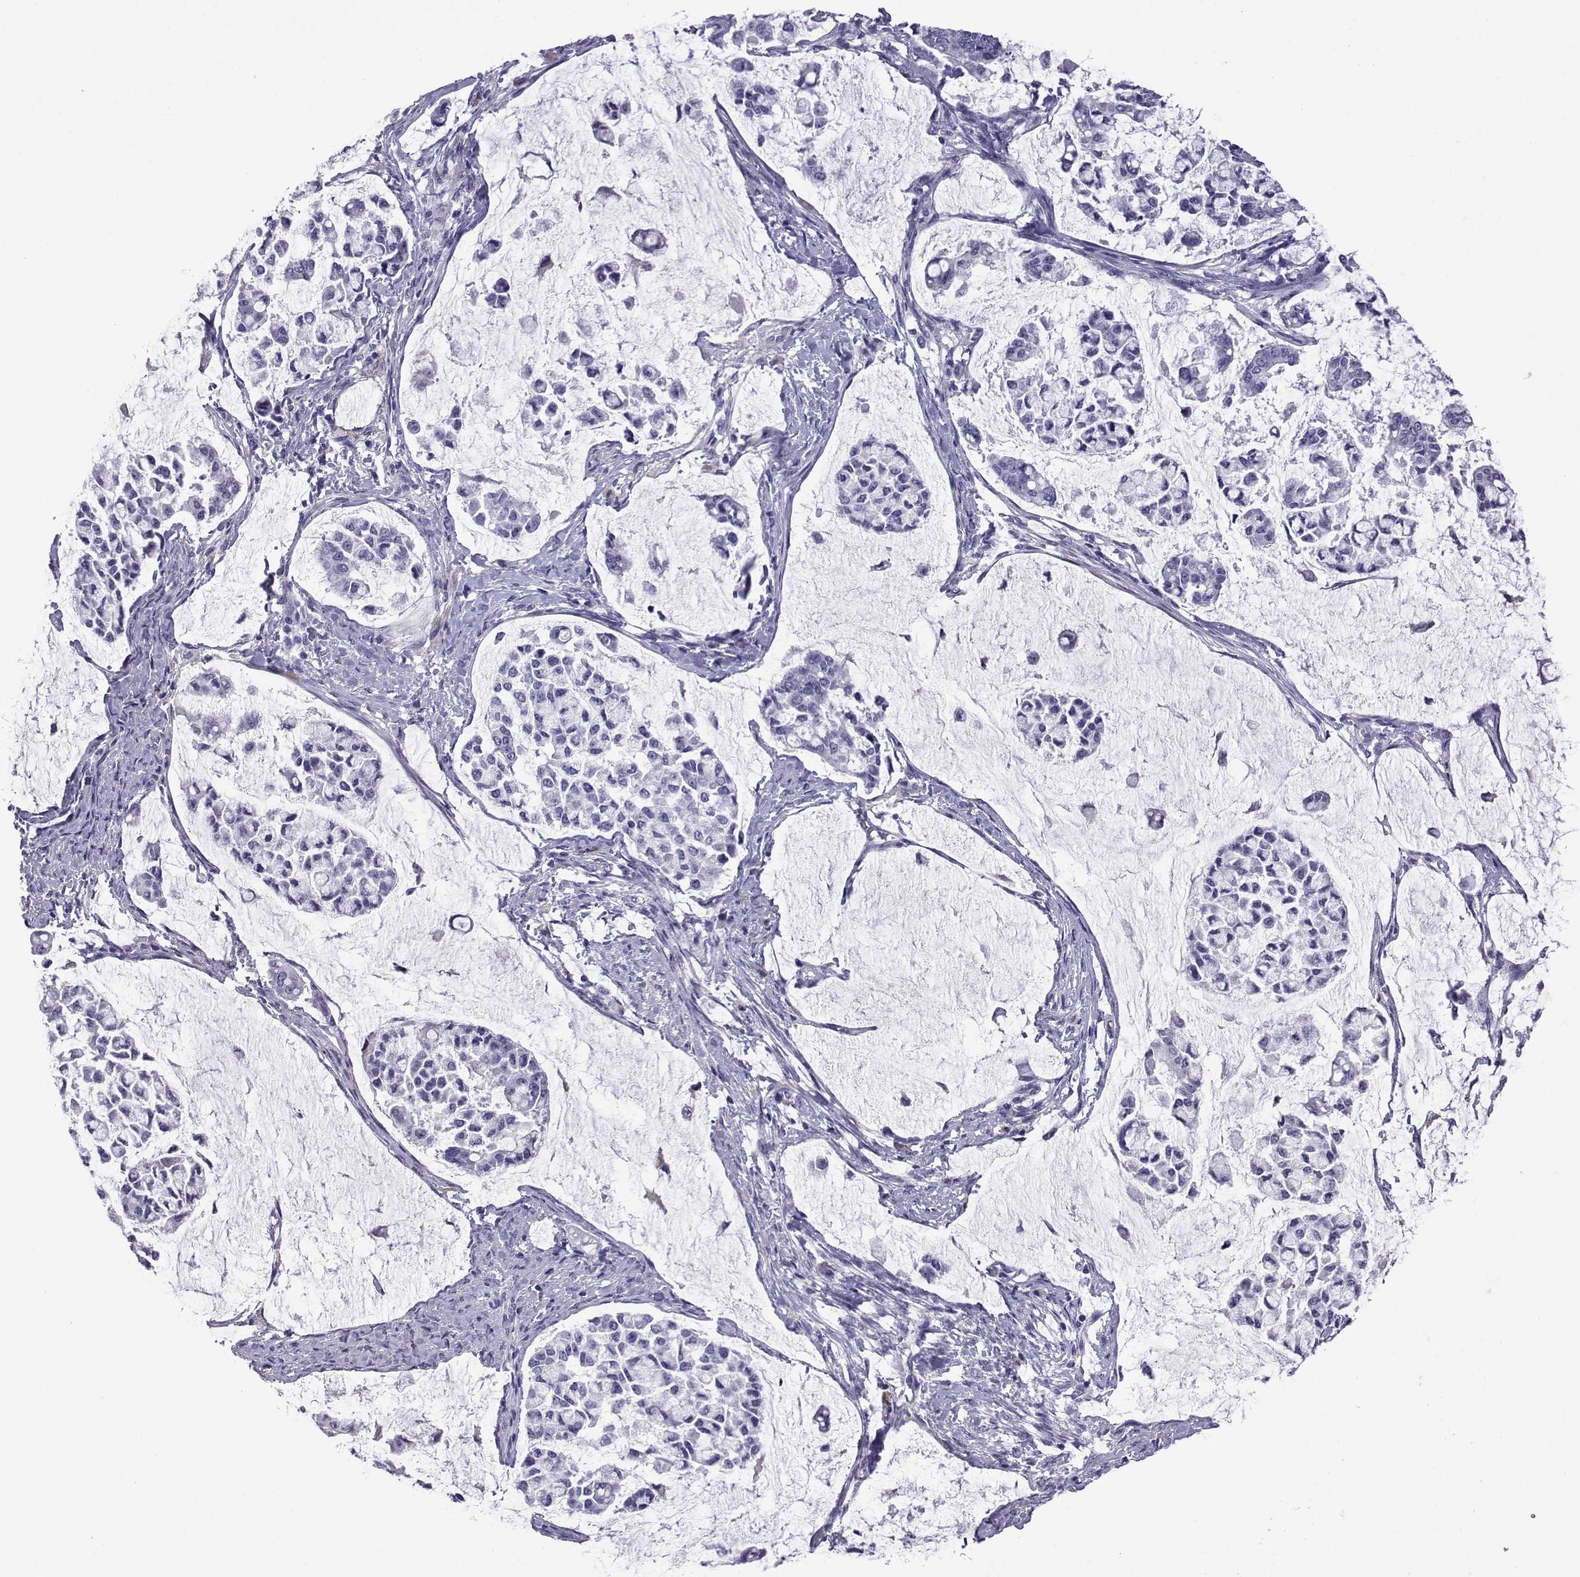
{"staining": {"intensity": "negative", "quantity": "none", "location": "none"}, "tissue": "stomach cancer", "cell_type": "Tumor cells", "image_type": "cancer", "snomed": [{"axis": "morphology", "description": "Adenocarcinoma, NOS"}, {"axis": "topography", "description": "Stomach"}], "caption": "The immunohistochemistry (IHC) histopathology image has no significant staining in tumor cells of adenocarcinoma (stomach) tissue.", "gene": "CFAP70", "patient": {"sex": "male", "age": 82}}